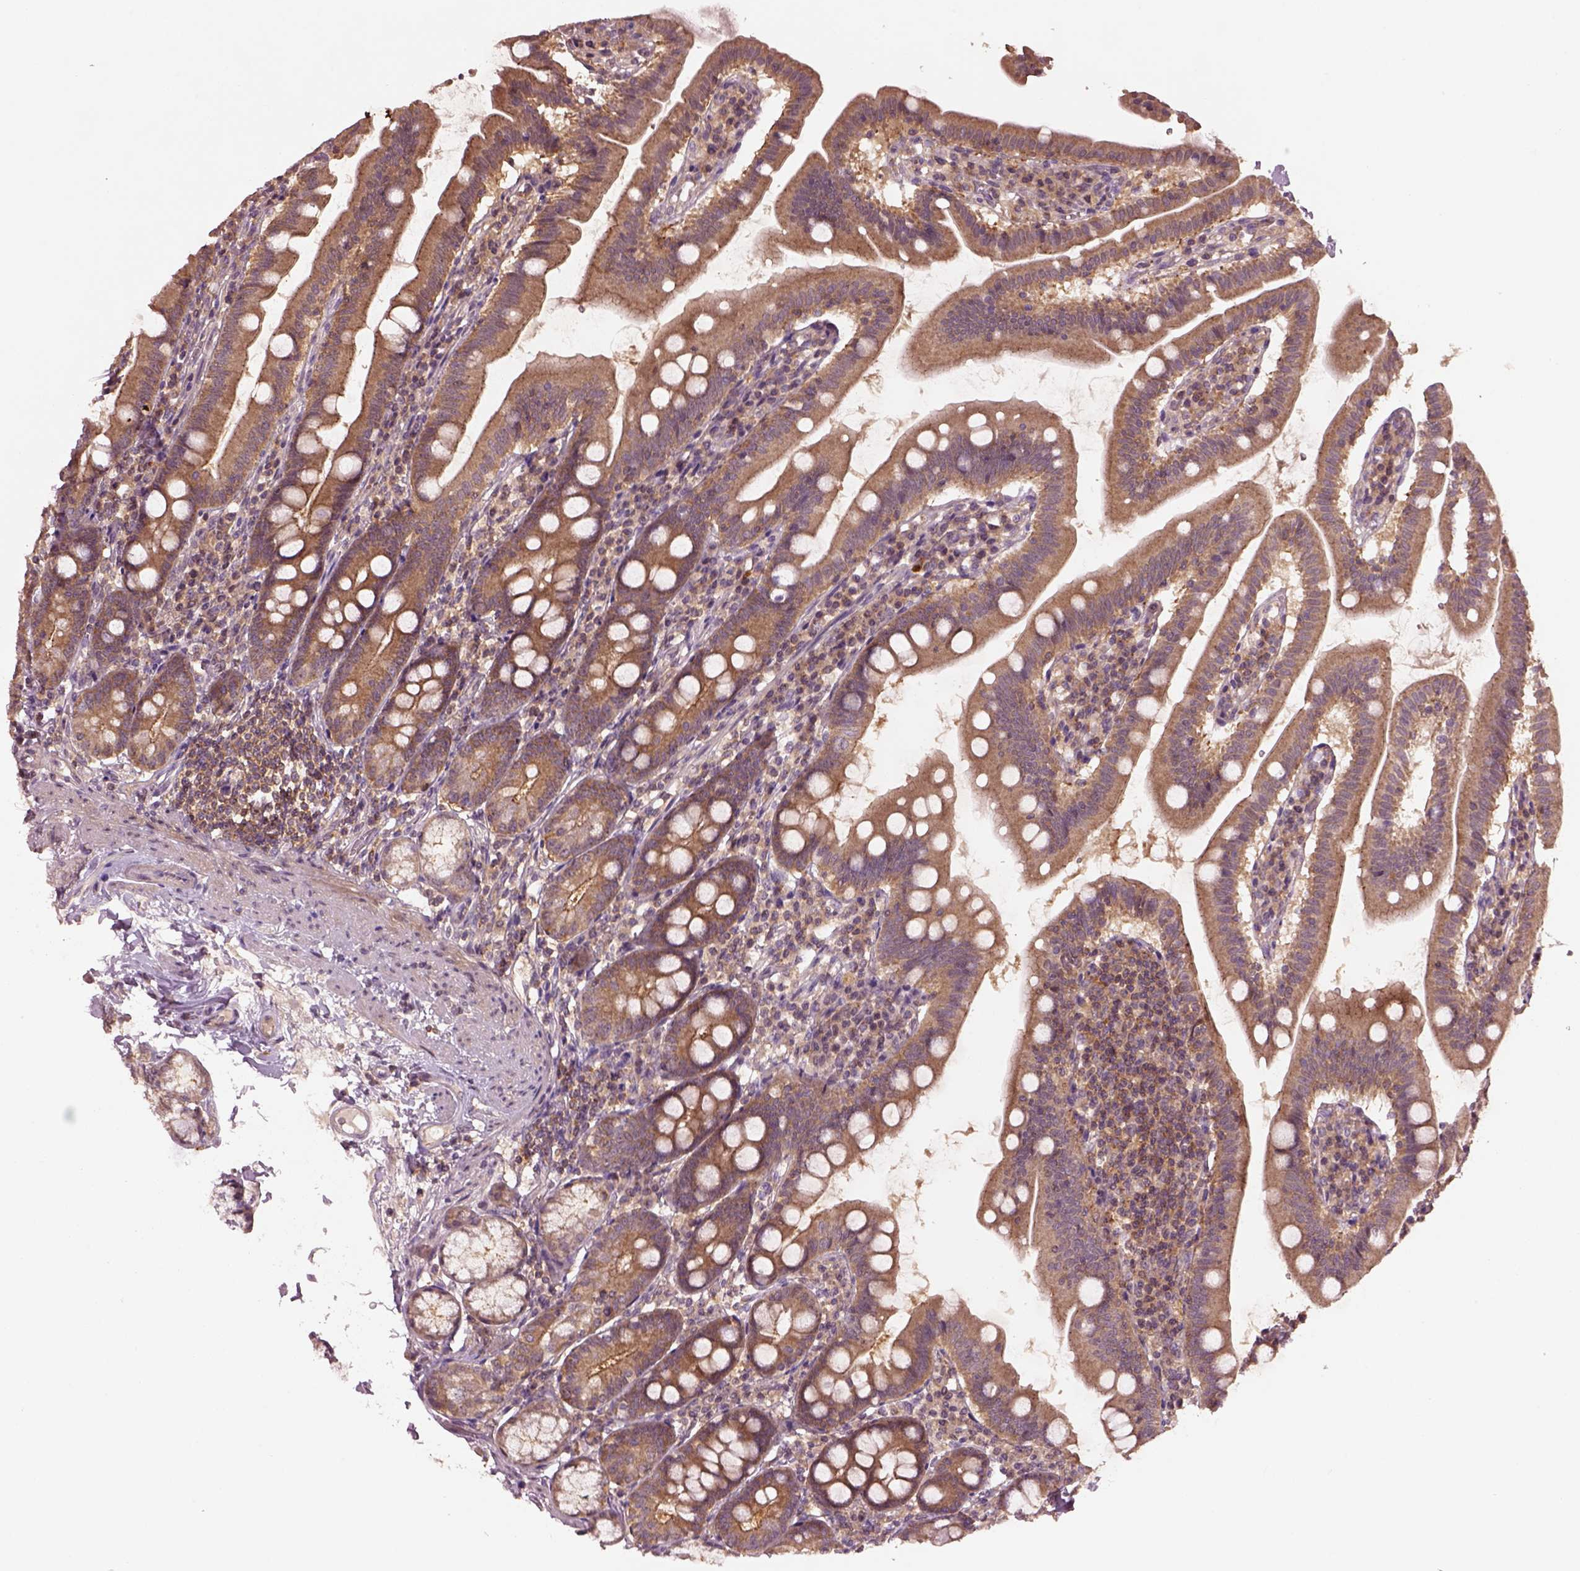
{"staining": {"intensity": "moderate", "quantity": ">75%", "location": "cytoplasmic/membranous"}, "tissue": "duodenum", "cell_type": "Glandular cells", "image_type": "normal", "snomed": [{"axis": "morphology", "description": "Normal tissue, NOS"}, {"axis": "topography", "description": "Duodenum"}], "caption": "Glandular cells display medium levels of moderate cytoplasmic/membranous expression in about >75% of cells in normal human duodenum. (DAB = brown stain, brightfield microscopy at high magnification).", "gene": "MTHFS", "patient": {"sex": "female", "age": 67}}